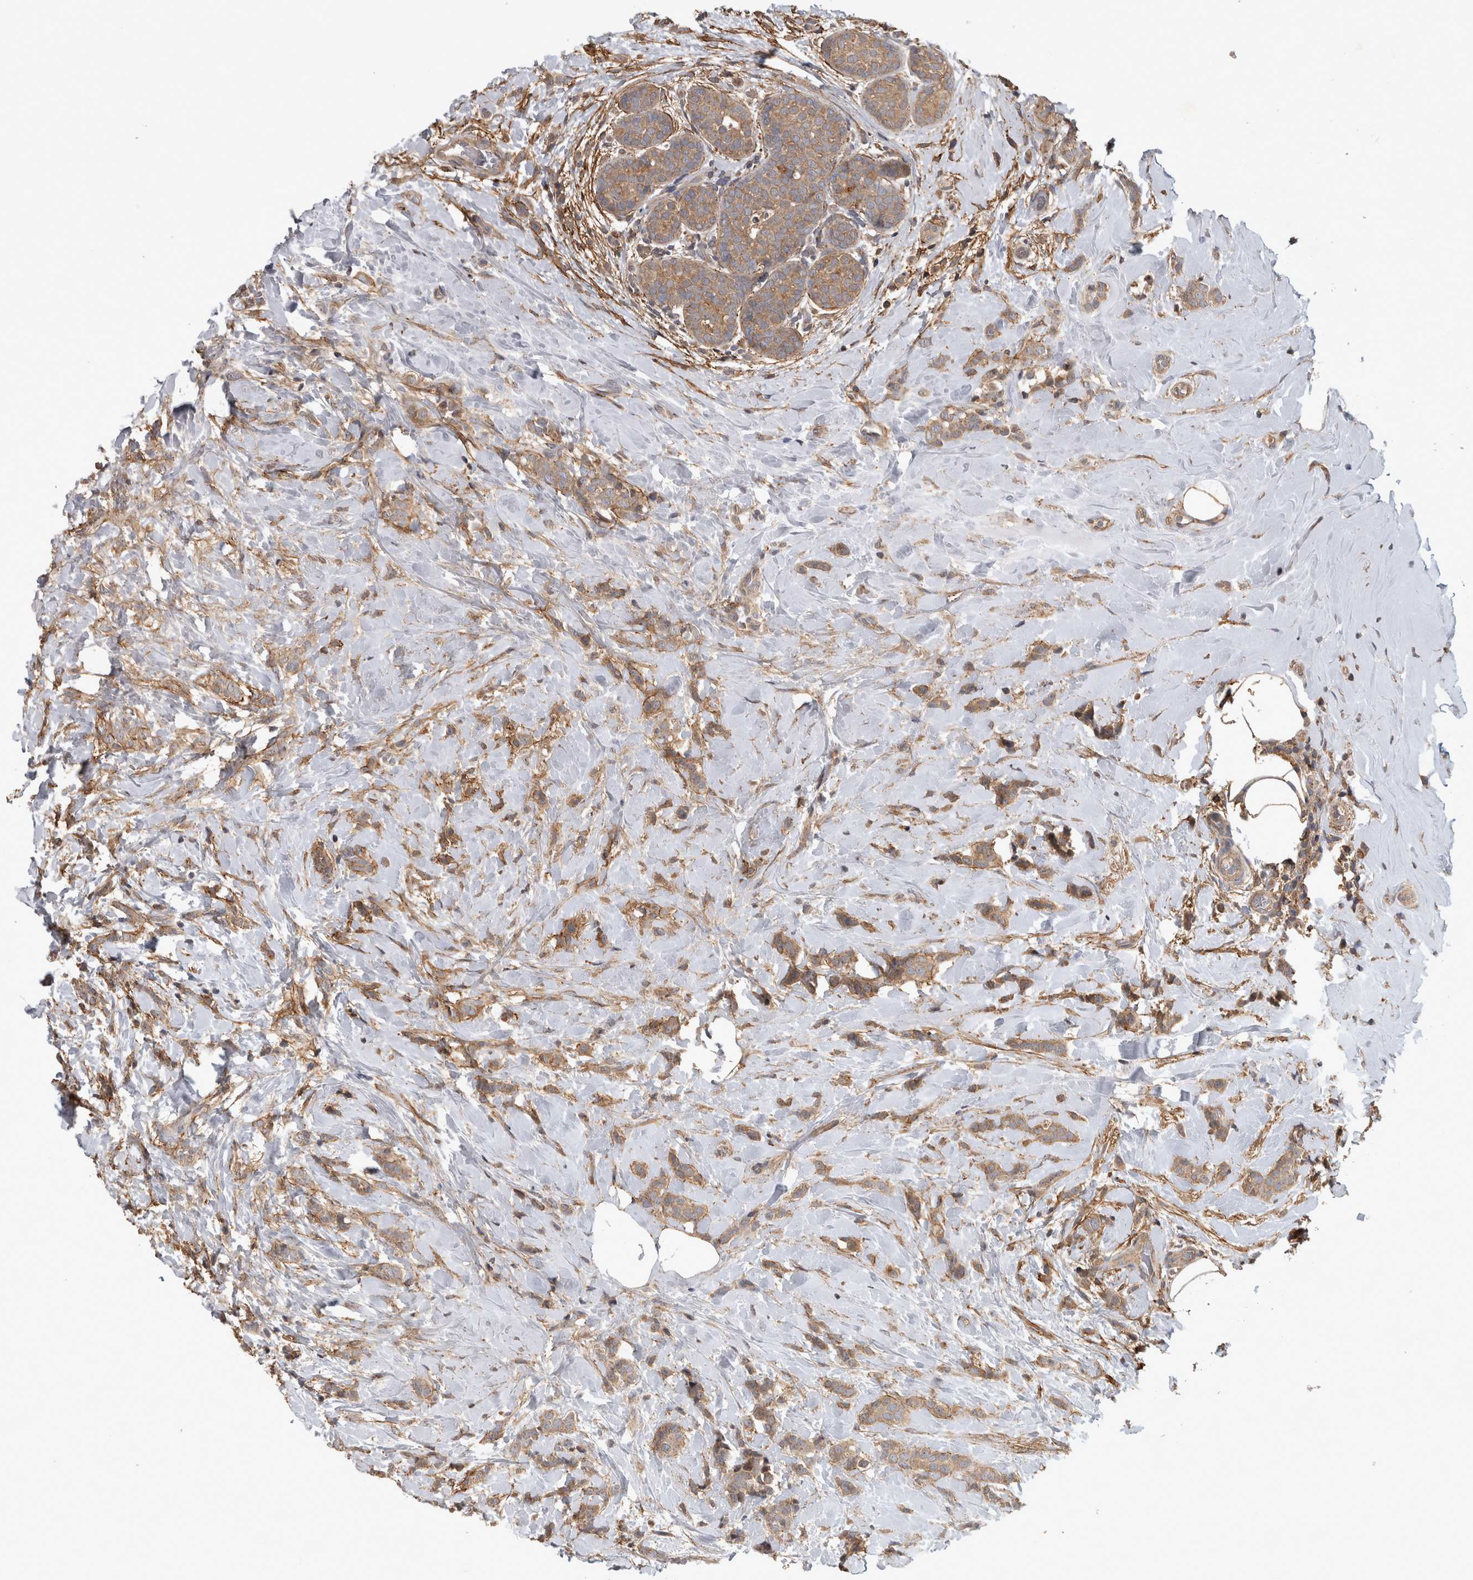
{"staining": {"intensity": "moderate", "quantity": ">75%", "location": "cytoplasmic/membranous"}, "tissue": "breast cancer", "cell_type": "Tumor cells", "image_type": "cancer", "snomed": [{"axis": "morphology", "description": "Lobular carcinoma, in situ"}, {"axis": "morphology", "description": "Lobular carcinoma"}, {"axis": "topography", "description": "Breast"}], "caption": "Immunohistochemical staining of lobular carcinoma (breast) shows moderate cytoplasmic/membranous protein staining in about >75% of tumor cells. (Stains: DAB in brown, nuclei in blue, Microscopy: brightfield microscopy at high magnification).", "gene": "TRMT61B", "patient": {"sex": "female", "age": 41}}